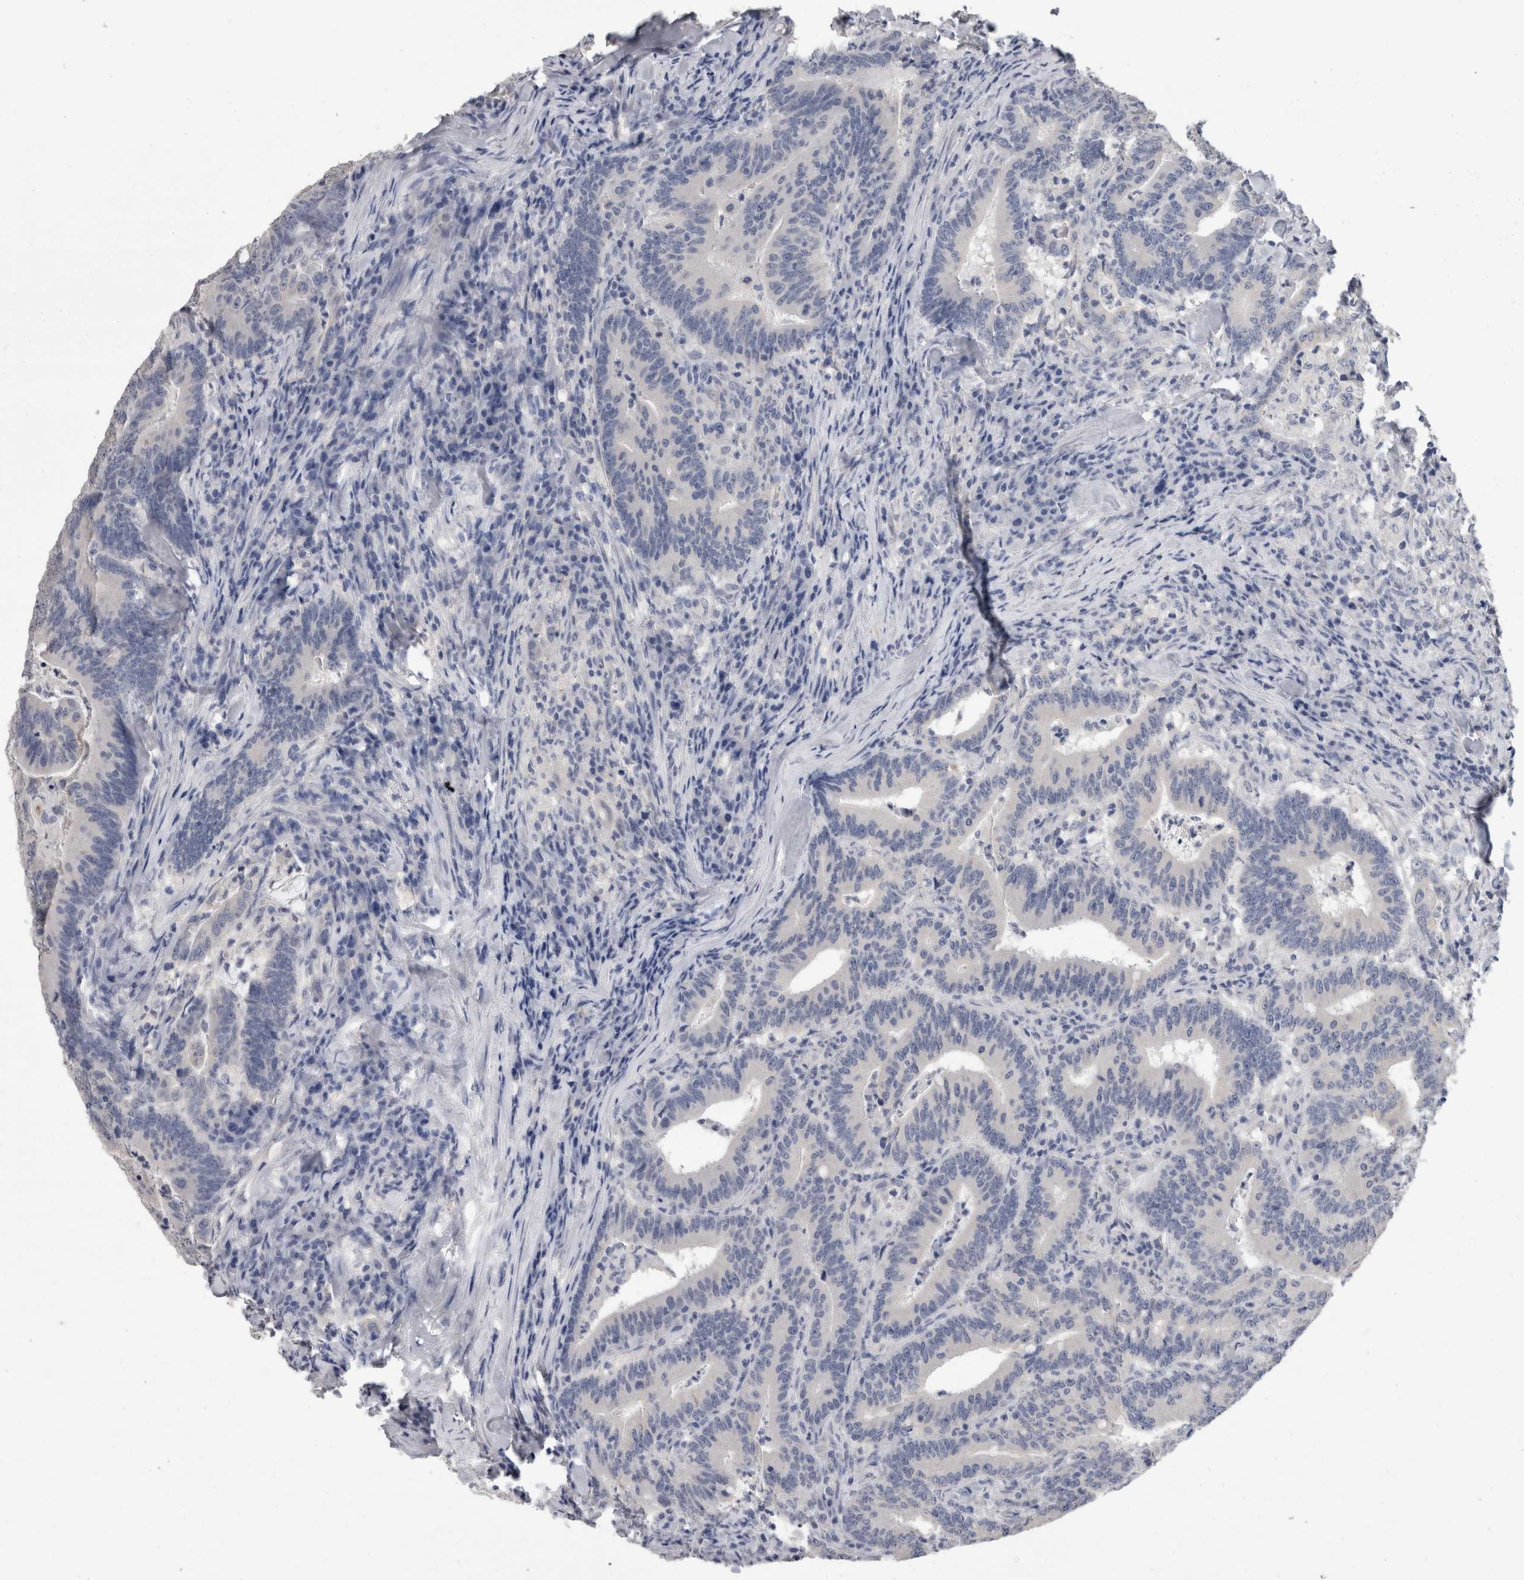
{"staining": {"intensity": "negative", "quantity": "none", "location": "none"}, "tissue": "colorectal cancer", "cell_type": "Tumor cells", "image_type": "cancer", "snomed": [{"axis": "morphology", "description": "Adenocarcinoma, NOS"}, {"axis": "topography", "description": "Colon"}], "caption": "The micrograph displays no staining of tumor cells in colorectal adenocarcinoma.", "gene": "FHOD3", "patient": {"sex": "female", "age": 66}}